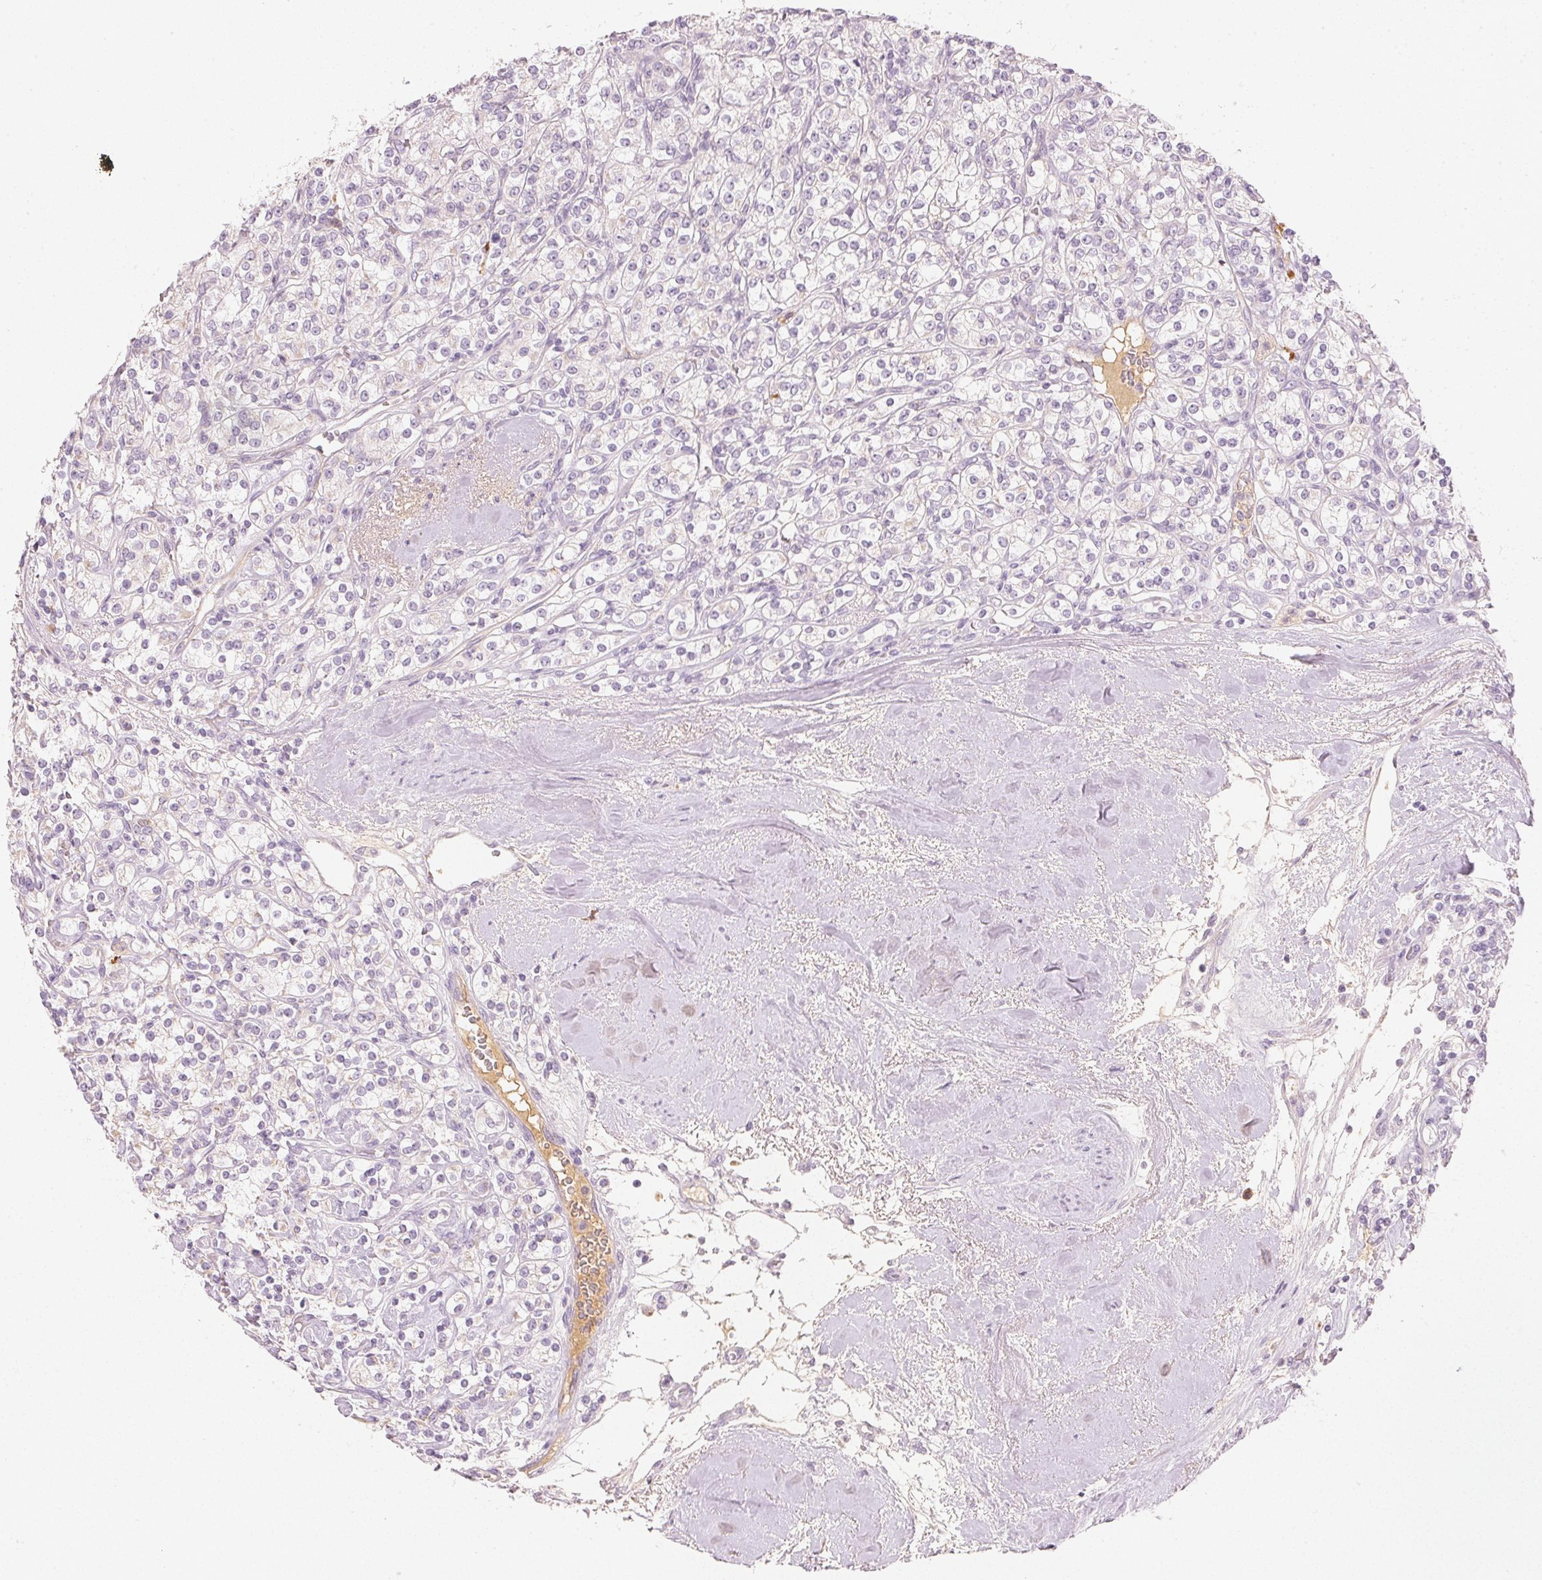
{"staining": {"intensity": "negative", "quantity": "none", "location": "none"}, "tissue": "renal cancer", "cell_type": "Tumor cells", "image_type": "cancer", "snomed": [{"axis": "morphology", "description": "Adenocarcinoma, NOS"}, {"axis": "topography", "description": "Kidney"}], "caption": "Immunohistochemical staining of adenocarcinoma (renal) demonstrates no significant staining in tumor cells.", "gene": "RMDN2", "patient": {"sex": "male", "age": 77}}